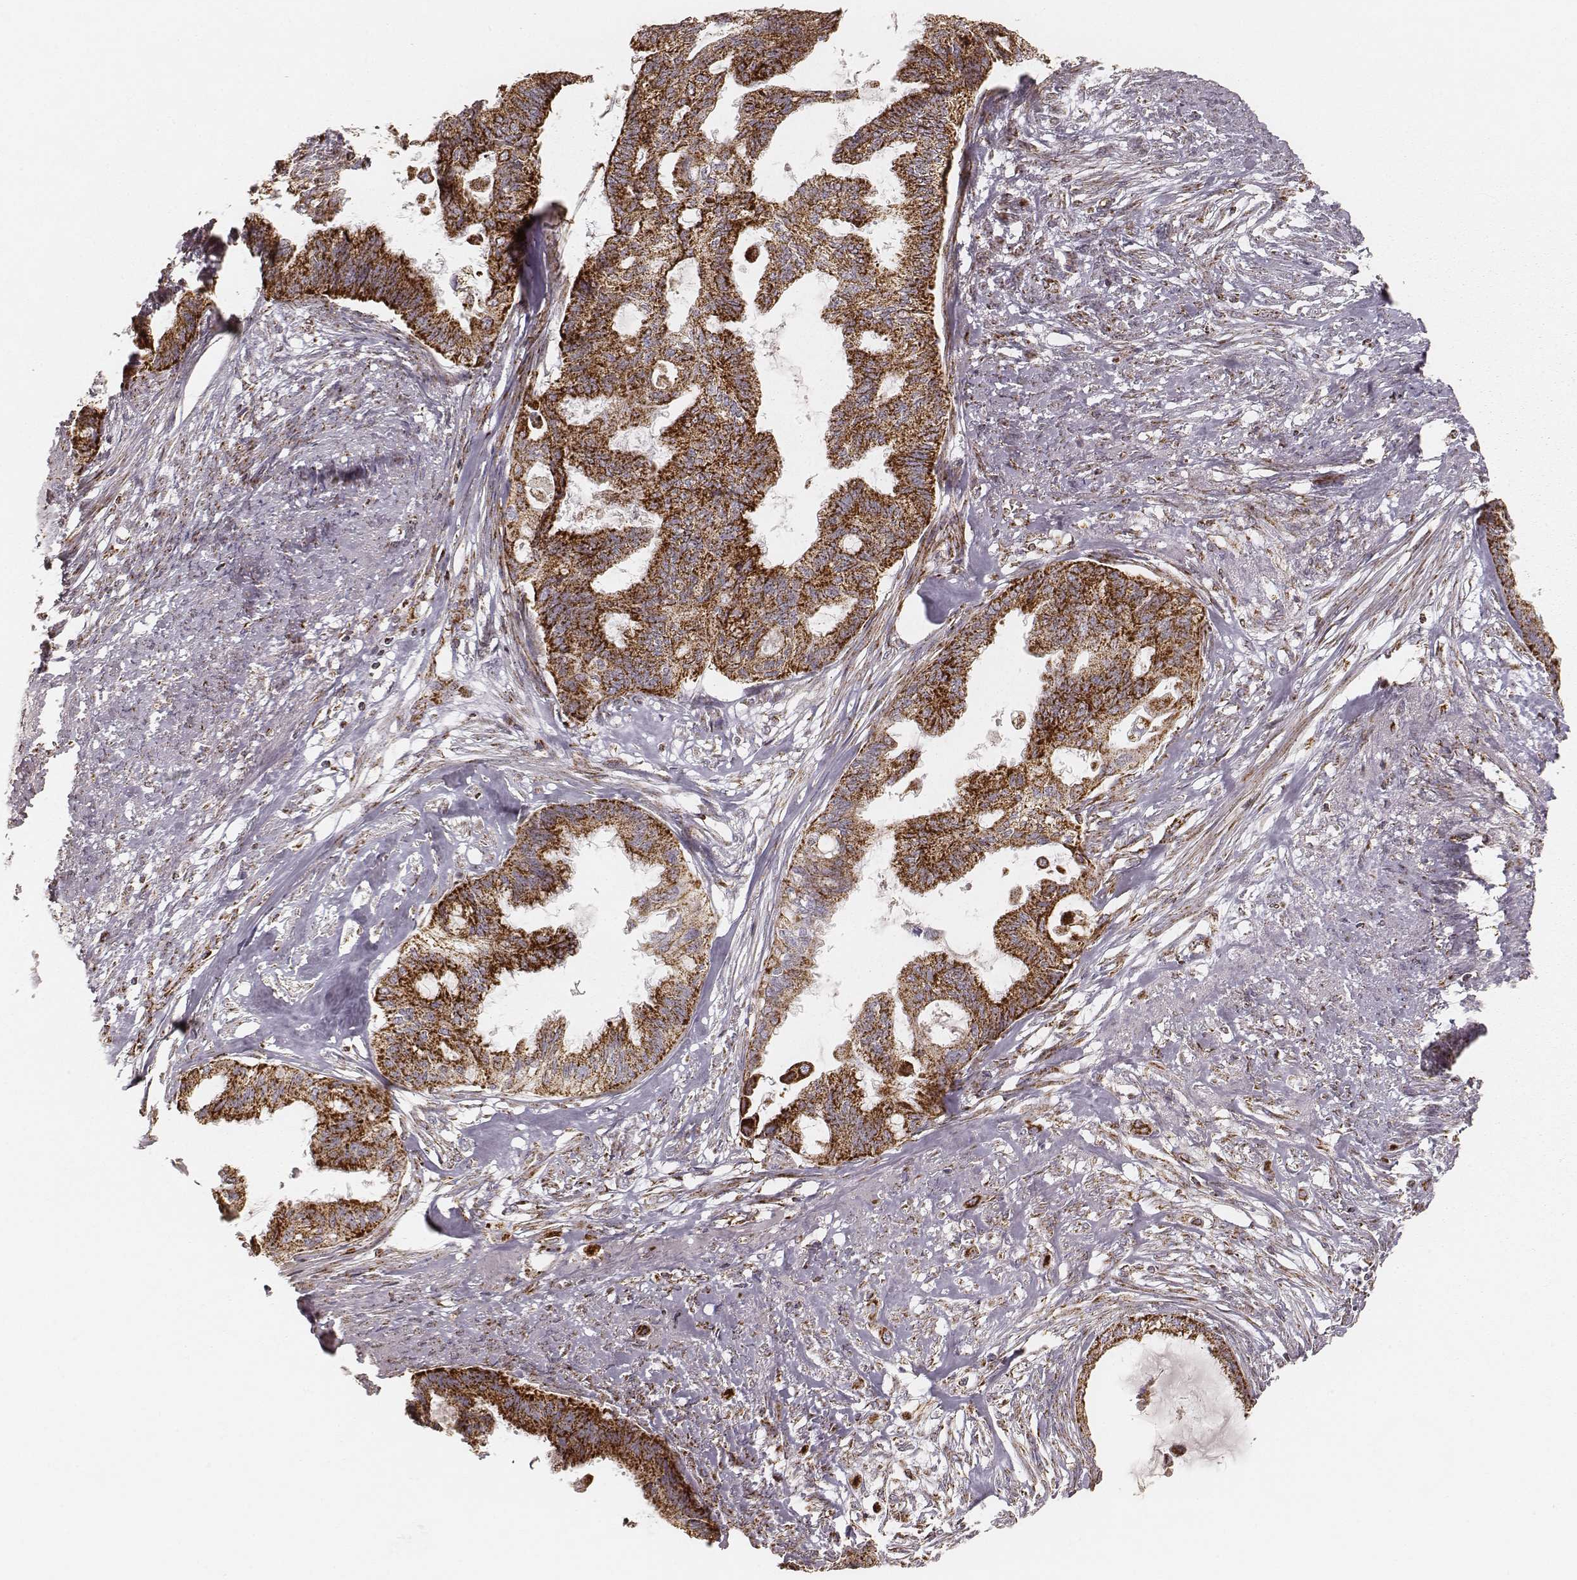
{"staining": {"intensity": "strong", "quantity": ">75%", "location": "cytoplasmic/membranous"}, "tissue": "endometrial cancer", "cell_type": "Tumor cells", "image_type": "cancer", "snomed": [{"axis": "morphology", "description": "Adenocarcinoma, NOS"}, {"axis": "topography", "description": "Endometrium"}], "caption": "The immunohistochemical stain shows strong cytoplasmic/membranous positivity in tumor cells of endometrial cancer tissue.", "gene": "CS", "patient": {"sex": "female", "age": 86}}